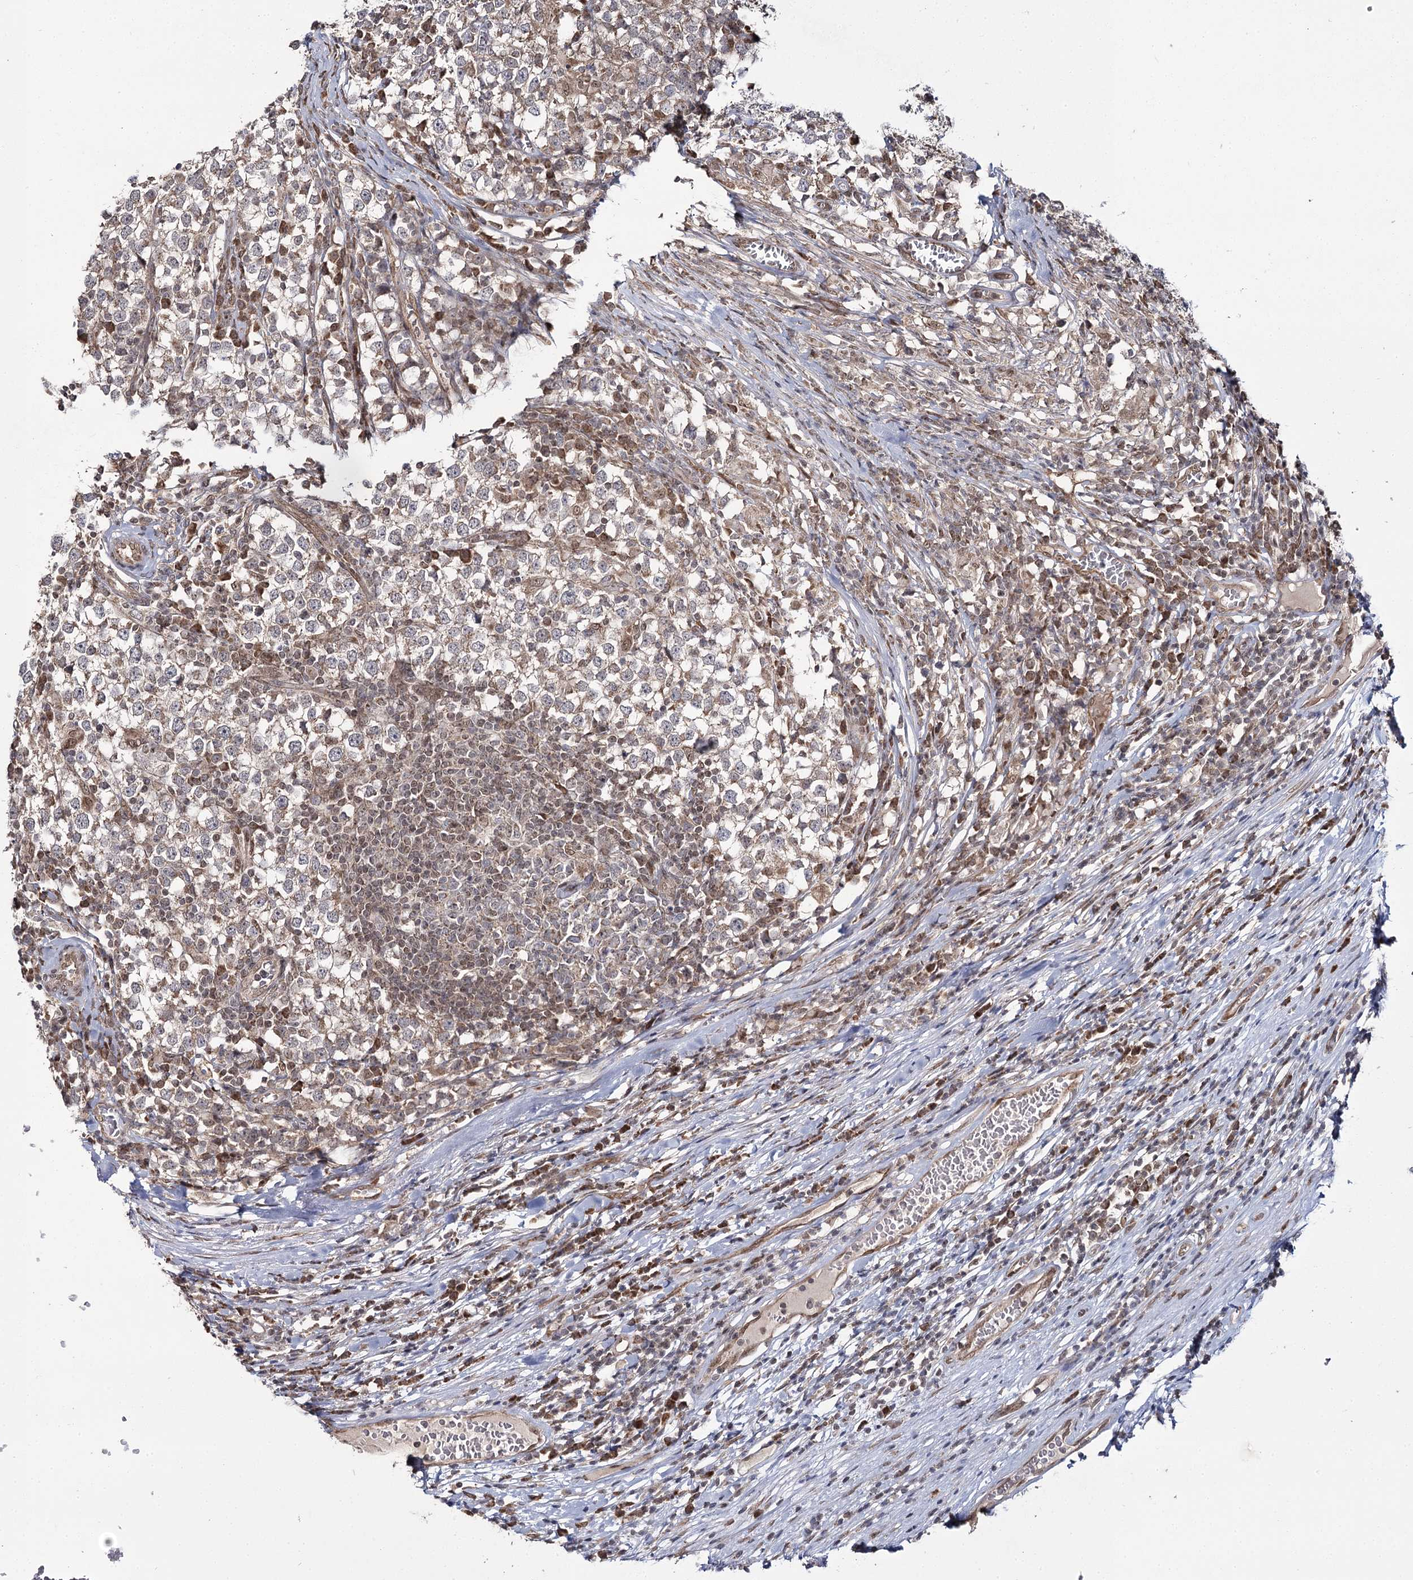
{"staining": {"intensity": "weak", "quantity": "25%-75%", "location": "cytoplasmic/membranous"}, "tissue": "testis cancer", "cell_type": "Tumor cells", "image_type": "cancer", "snomed": [{"axis": "morphology", "description": "Seminoma, NOS"}, {"axis": "topography", "description": "Testis"}], "caption": "Approximately 25%-75% of tumor cells in seminoma (testis) exhibit weak cytoplasmic/membranous protein expression as visualized by brown immunohistochemical staining.", "gene": "TRNT1", "patient": {"sex": "male", "age": 65}}